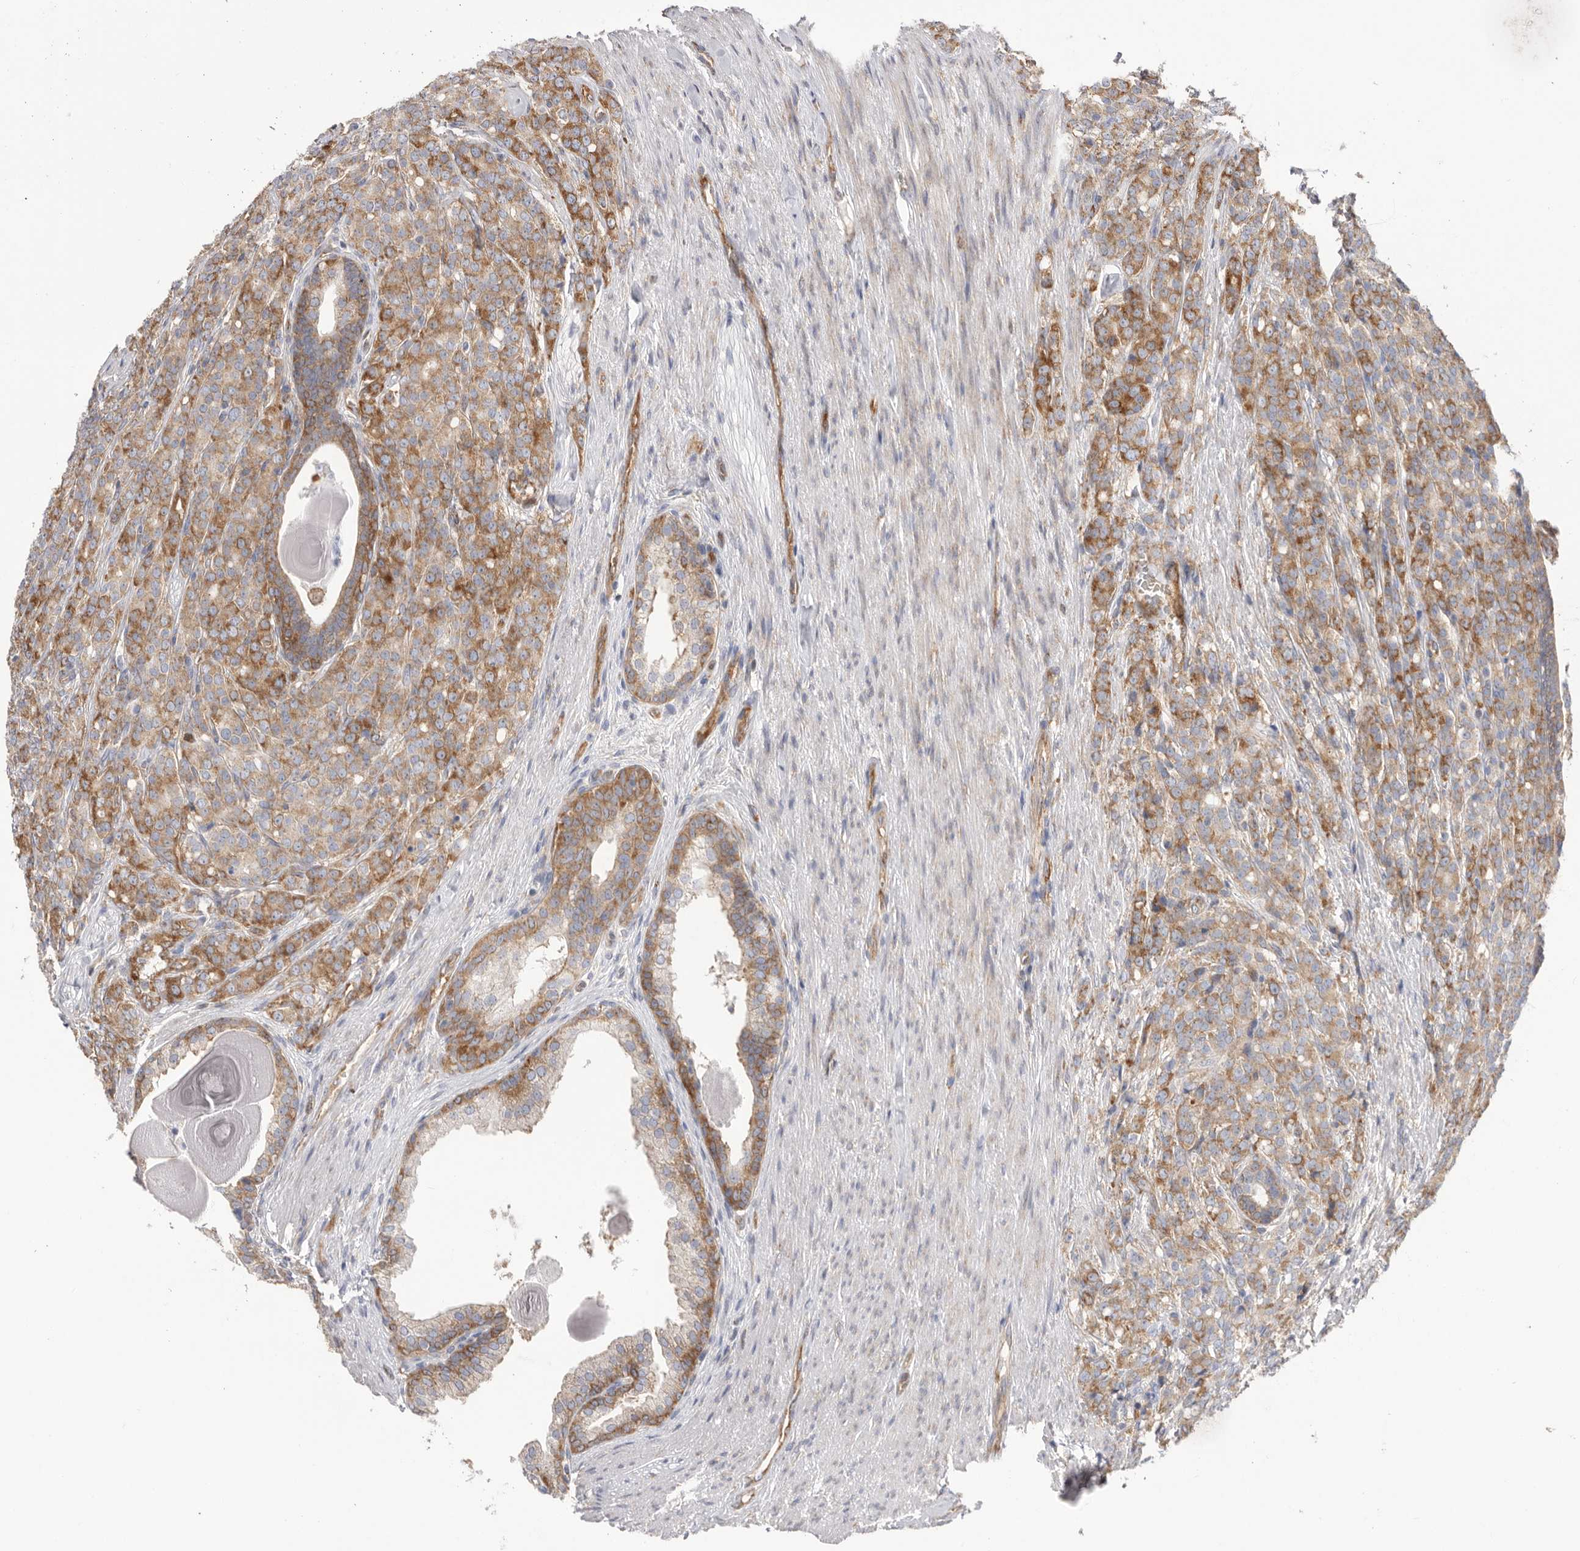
{"staining": {"intensity": "moderate", "quantity": ">75%", "location": "cytoplasmic/membranous"}, "tissue": "prostate cancer", "cell_type": "Tumor cells", "image_type": "cancer", "snomed": [{"axis": "morphology", "description": "Adenocarcinoma, High grade"}, {"axis": "topography", "description": "Prostate"}], "caption": "A micrograph of human high-grade adenocarcinoma (prostate) stained for a protein demonstrates moderate cytoplasmic/membranous brown staining in tumor cells.", "gene": "SERBP1", "patient": {"sex": "male", "age": 62}}